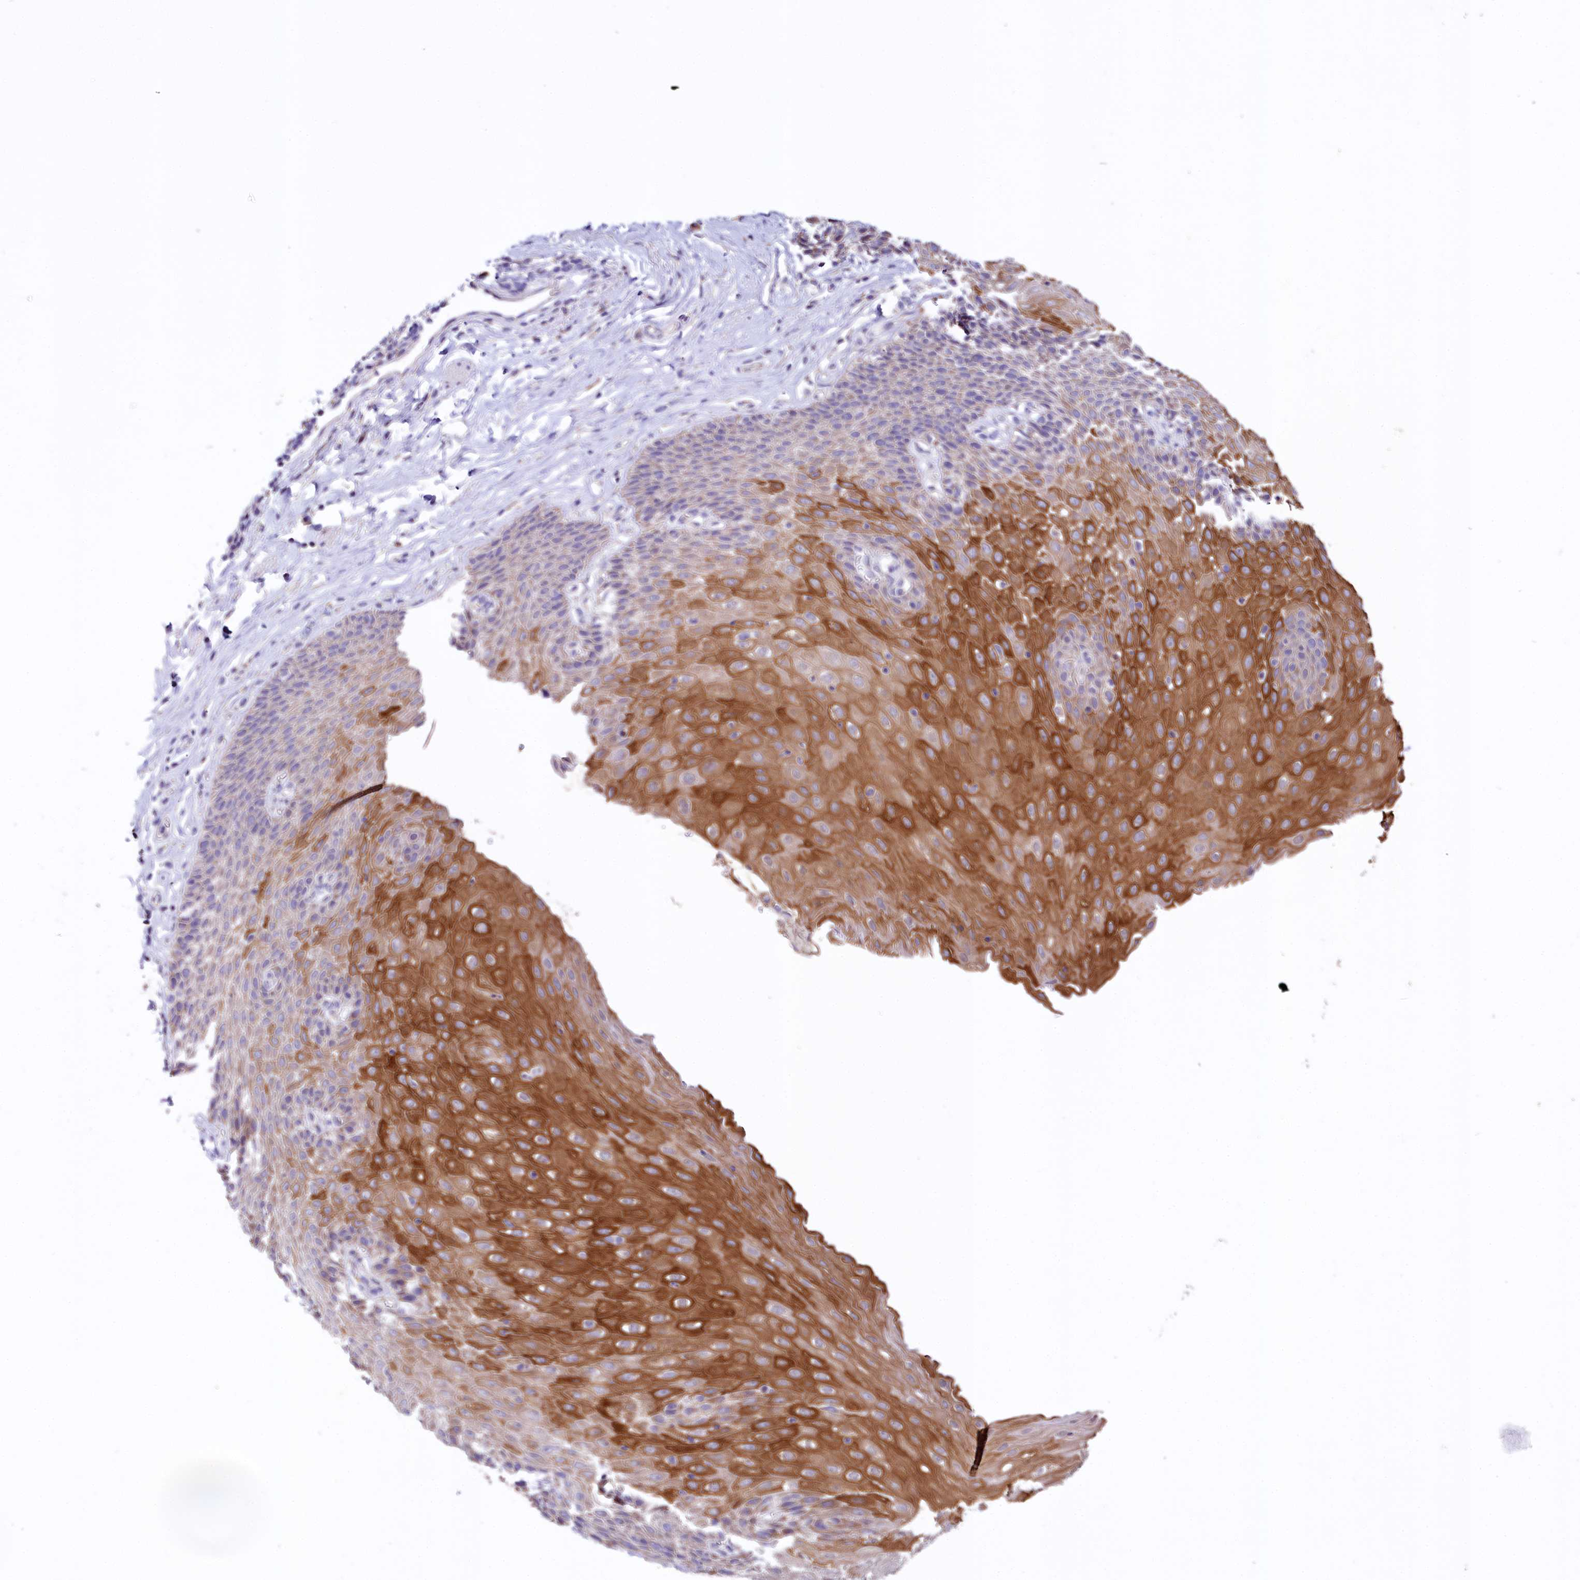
{"staining": {"intensity": "strong", "quantity": "<25%", "location": "cytoplasmic/membranous"}, "tissue": "esophagus", "cell_type": "Squamous epithelial cells", "image_type": "normal", "snomed": [{"axis": "morphology", "description": "Normal tissue, NOS"}, {"axis": "topography", "description": "Esophagus"}], "caption": "Benign esophagus was stained to show a protein in brown. There is medium levels of strong cytoplasmic/membranous staining in about <25% of squamous epithelial cells.", "gene": "ZNF45", "patient": {"sex": "female", "age": 61}}